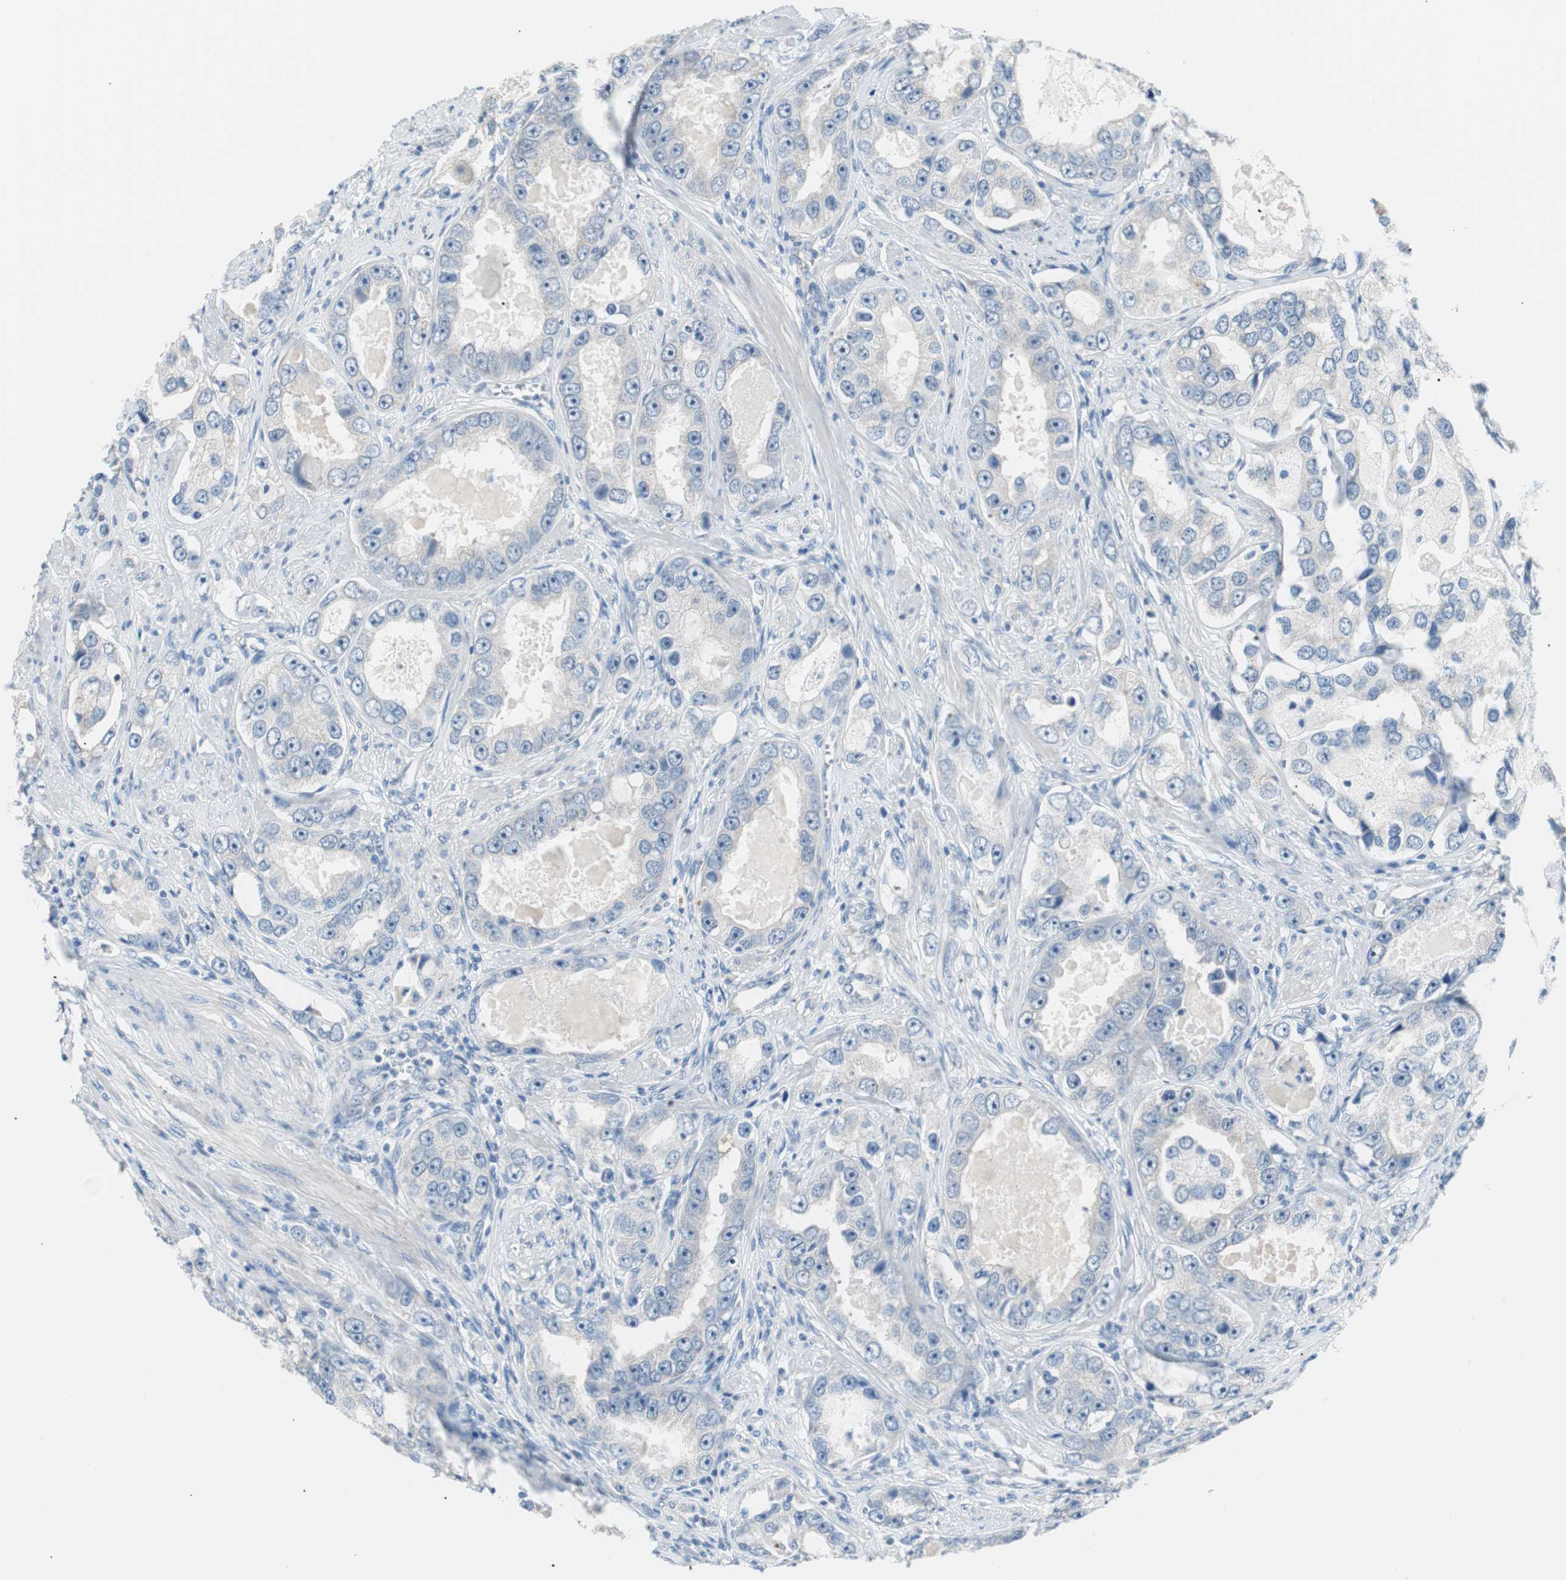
{"staining": {"intensity": "negative", "quantity": "none", "location": "none"}, "tissue": "prostate cancer", "cell_type": "Tumor cells", "image_type": "cancer", "snomed": [{"axis": "morphology", "description": "Adenocarcinoma, High grade"}, {"axis": "topography", "description": "Prostate"}], "caption": "Immunohistochemical staining of adenocarcinoma (high-grade) (prostate) exhibits no significant expression in tumor cells.", "gene": "VIL1", "patient": {"sex": "male", "age": 63}}